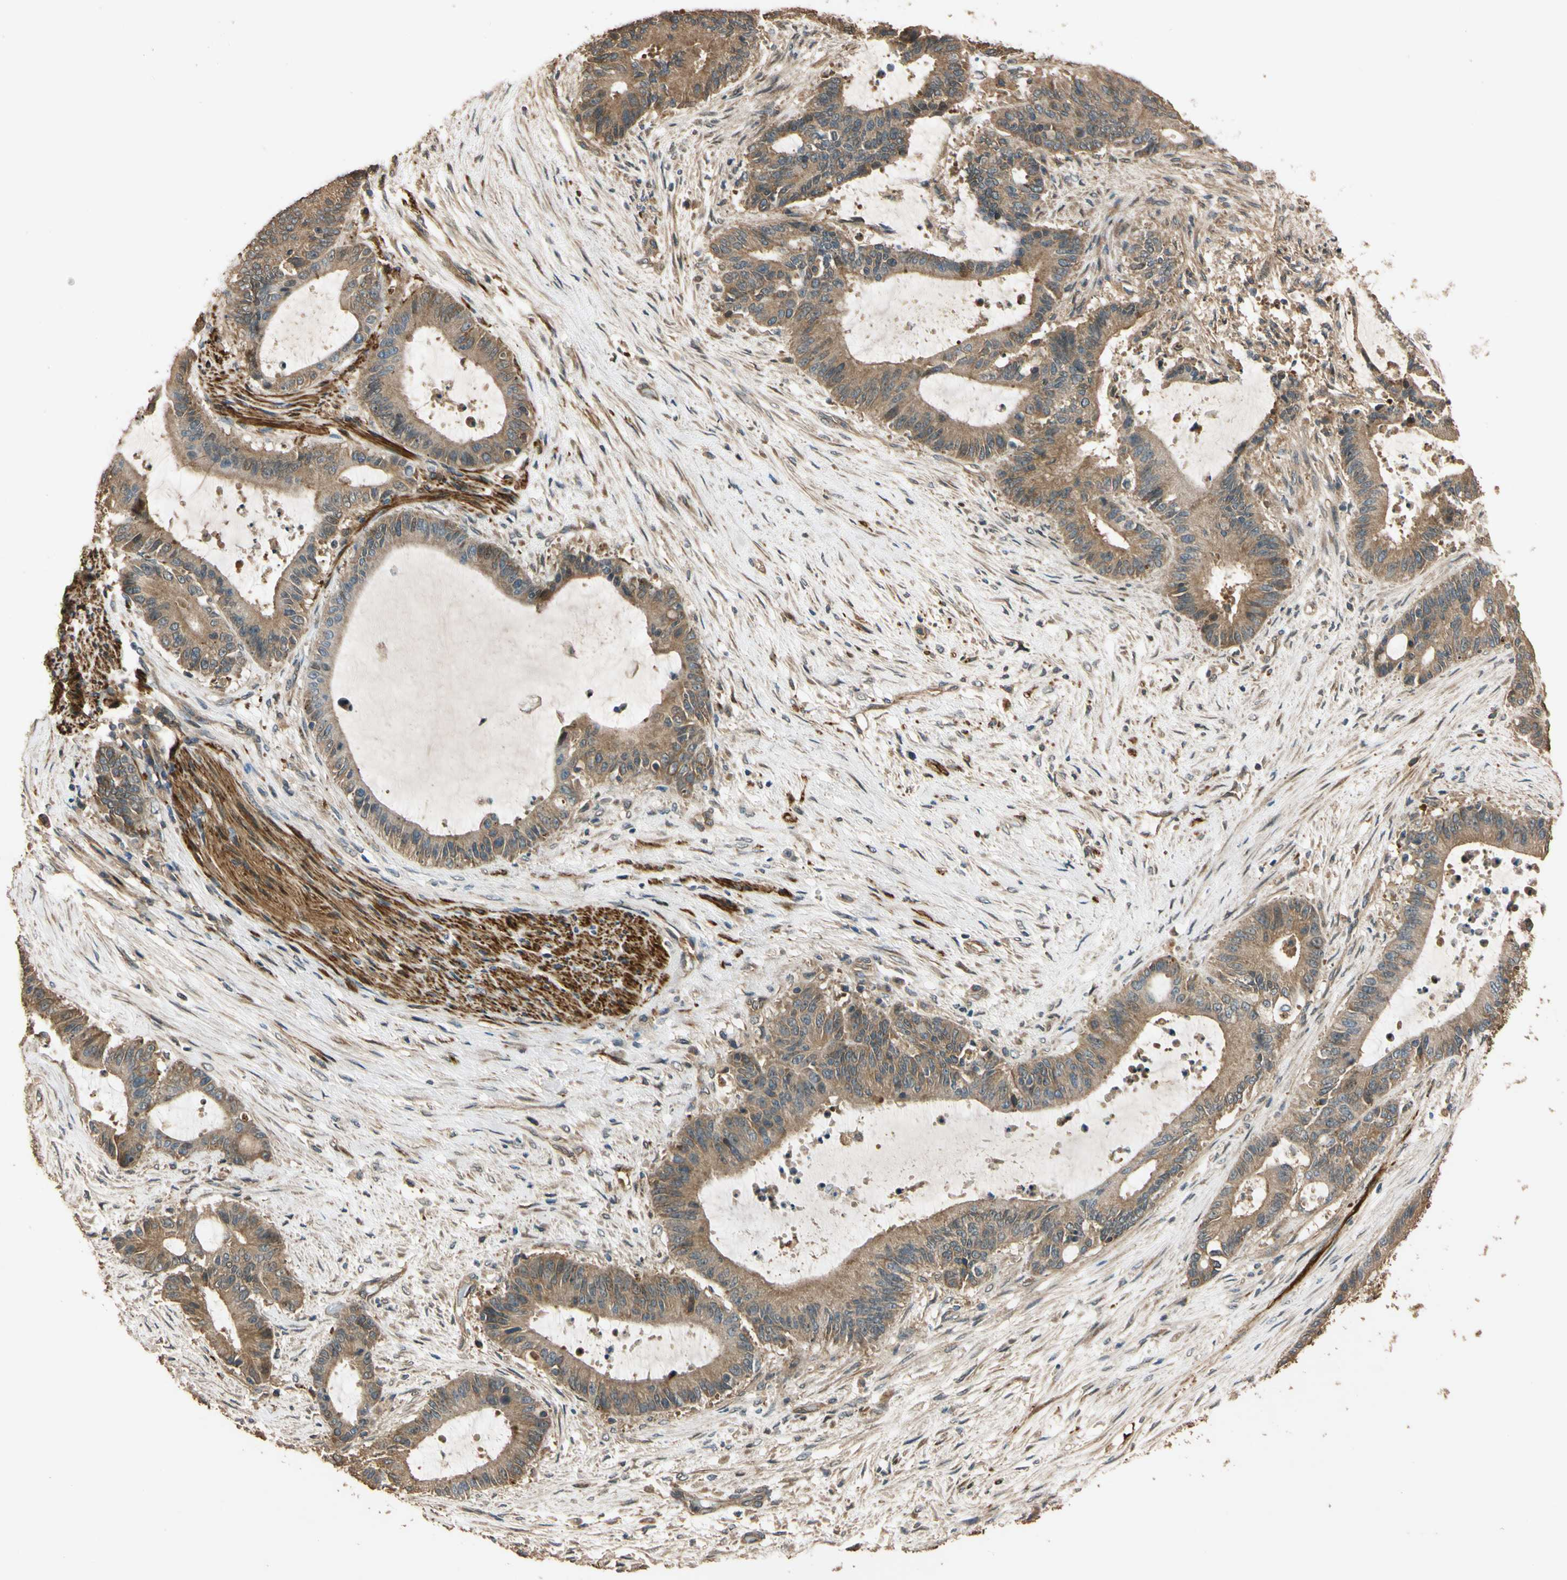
{"staining": {"intensity": "moderate", "quantity": ">75%", "location": "cytoplasmic/membranous"}, "tissue": "liver cancer", "cell_type": "Tumor cells", "image_type": "cancer", "snomed": [{"axis": "morphology", "description": "Cholangiocarcinoma"}, {"axis": "topography", "description": "Liver"}], "caption": "Liver cancer (cholangiocarcinoma) was stained to show a protein in brown. There is medium levels of moderate cytoplasmic/membranous expression in approximately >75% of tumor cells.", "gene": "MGRN1", "patient": {"sex": "female", "age": 73}}